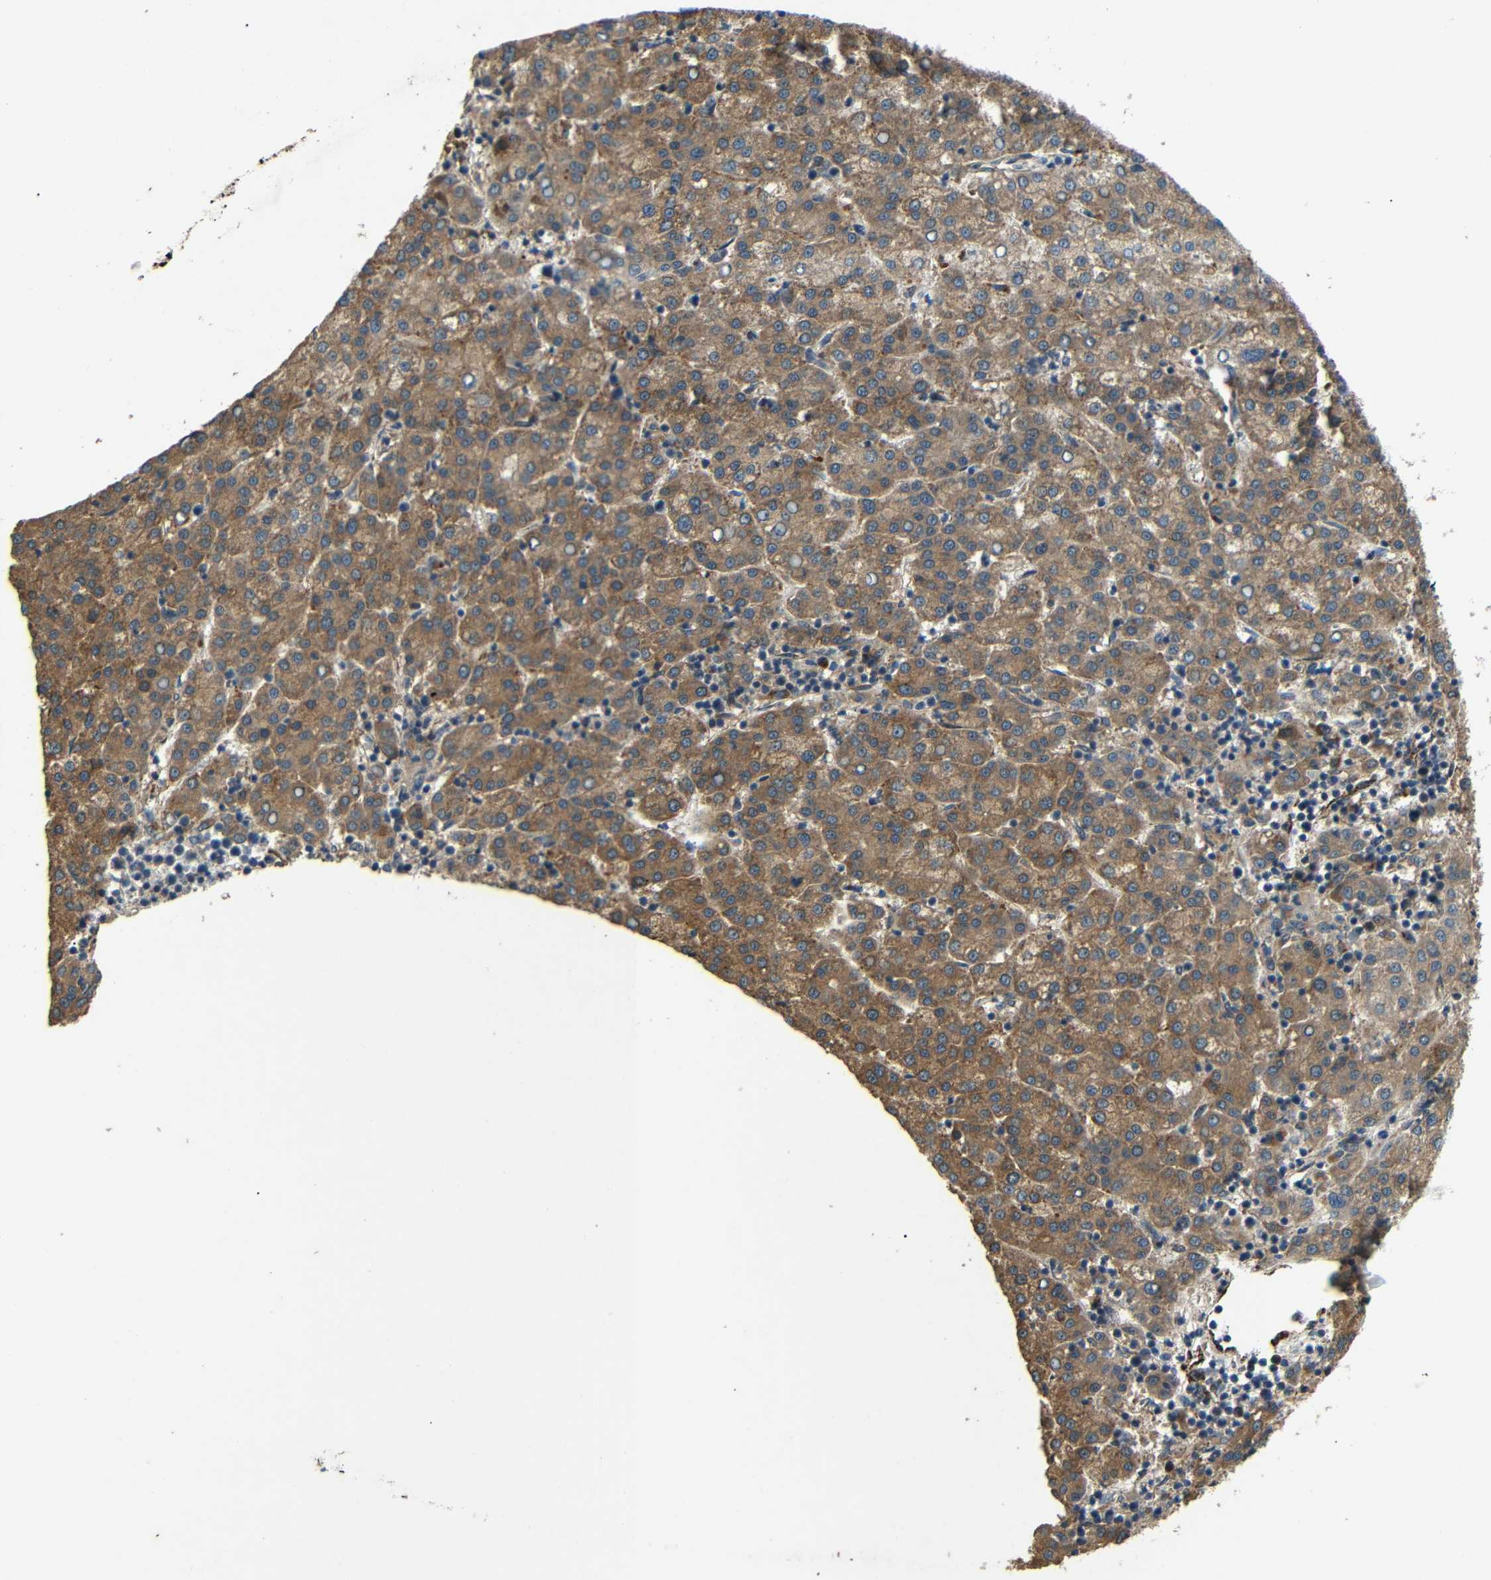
{"staining": {"intensity": "moderate", "quantity": ">75%", "location": "cytoplasmic/membranous"}, "tissue": "liver cancer", "cell_type": "Tumor cells", "image_type": "cancer", "snomed": [{"axis": "morphology", "description": "Carcinoma, Hepatocellular, NOS"}, {"axis": "topography", "description": "Liver"}], "caption": "Immunohistochemical staining of human liver cancer (hepatocellular carcinoma) demonstrates medium levels of moderate cytoplasmic/membranous protein positivity in about >75% of tumor cells. Using DAB (3,3'-diaminobenzidine) (brown) and hematoxylin (blue) stains, captured at high magnification using brightfield microscopy.", "gene": "ATP7A", "patient": {"sex": "female", "age": 58}}